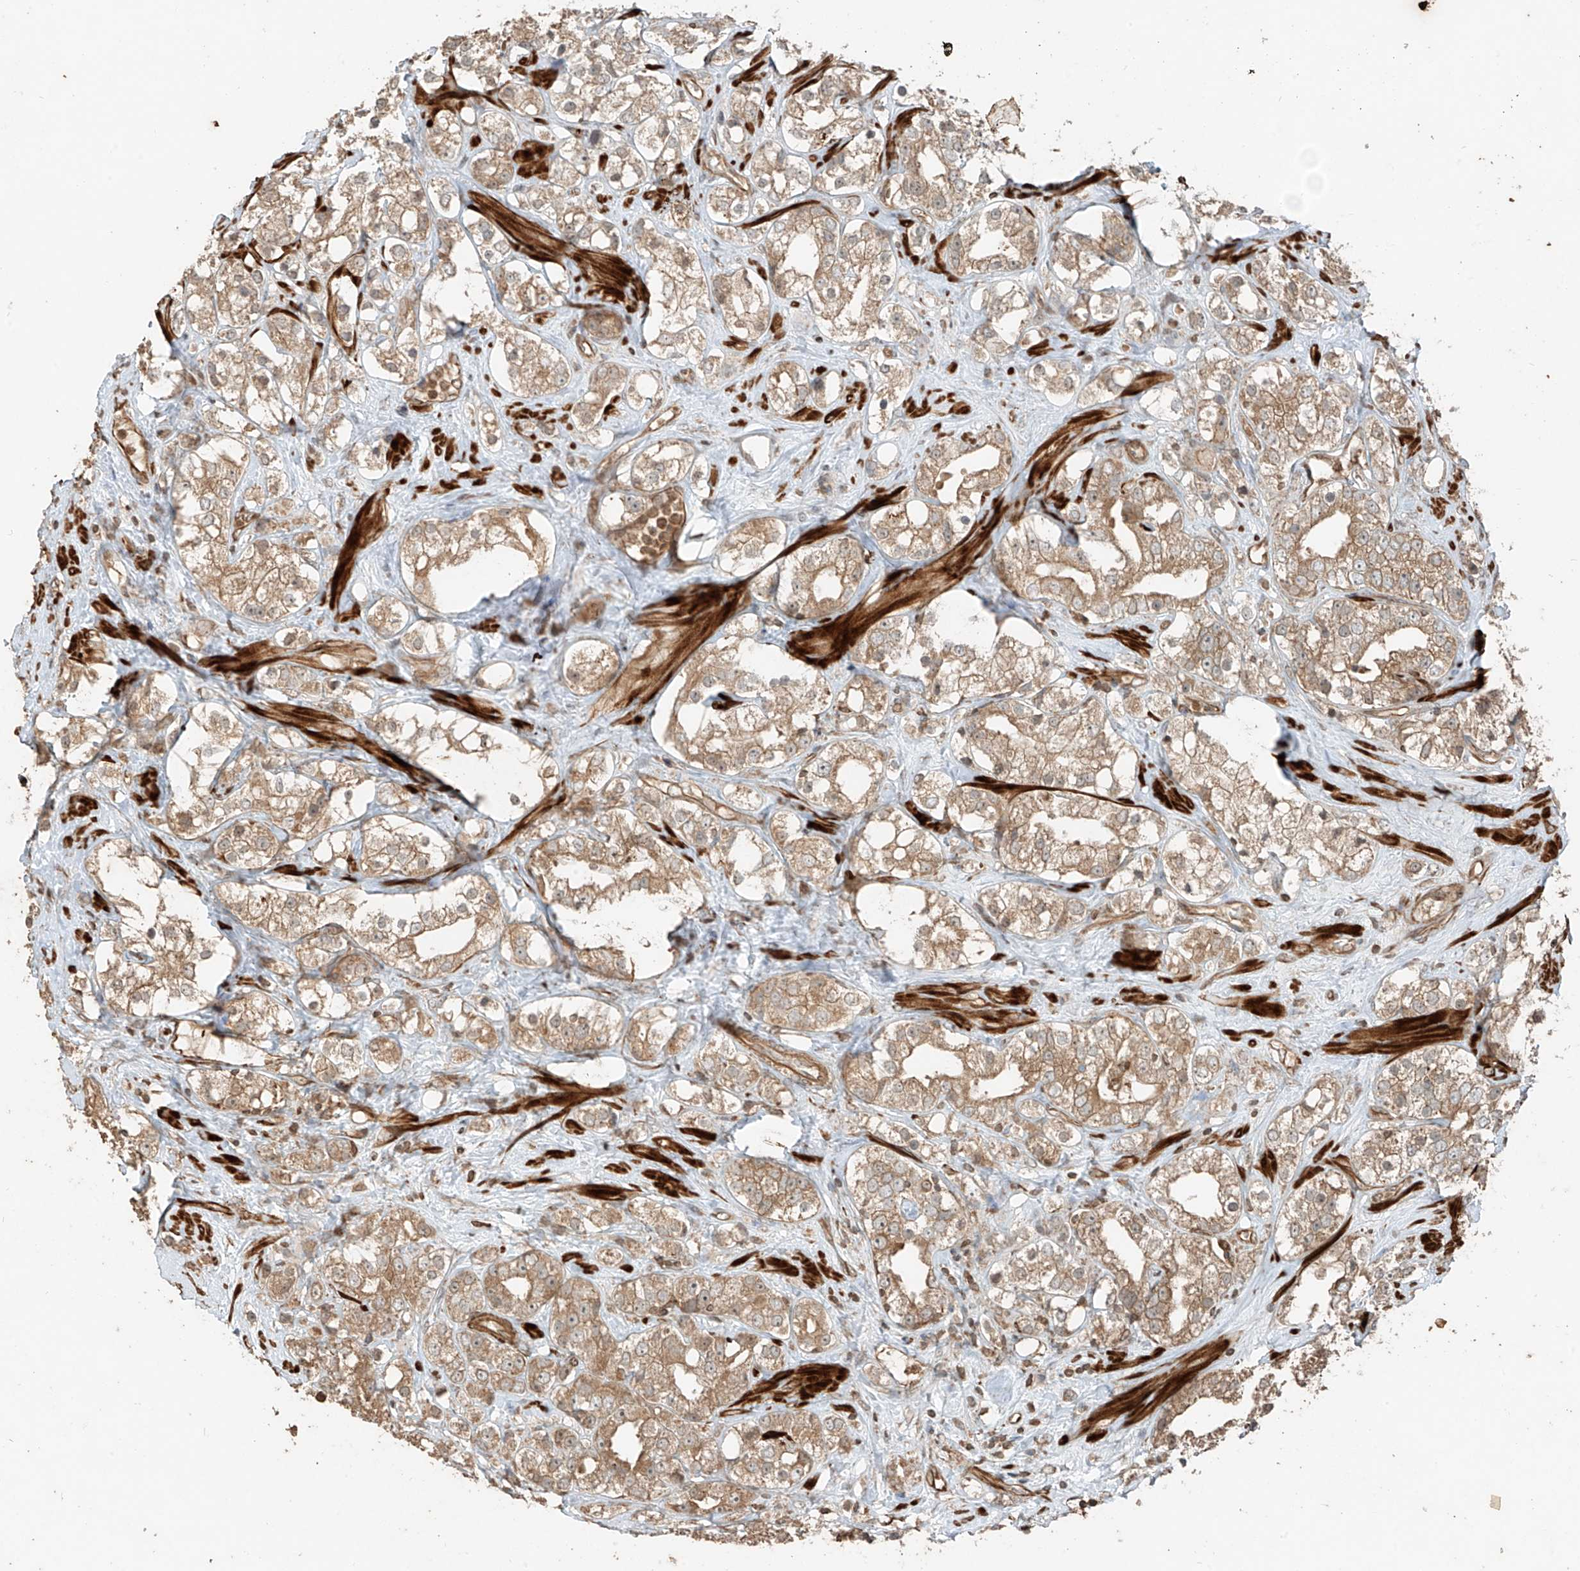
{"staining": {"intensity": "weak", "quantity": ">75%", "location": "cytoplasmic/membranous"}, "tissue": "prostate cancer", "cell_type": "Tumor cells", "image_type": "cancer", "snomed": [{"axis": "morphology", "description": "Adenocarcinoma, NOS"}, {"axis": "topography", "description": "Prostate"}], "caption": "Immunohistochemical staining of adenocarcinoma (prostate) reveals low levels of weak cytoplasmic/membranous staining in approximately >75% of tumor cells. (IHC, brightfield microscopy, high magnification).", "gene": "ANKZF1", "patient": {"sex": "male", "age": 79}}